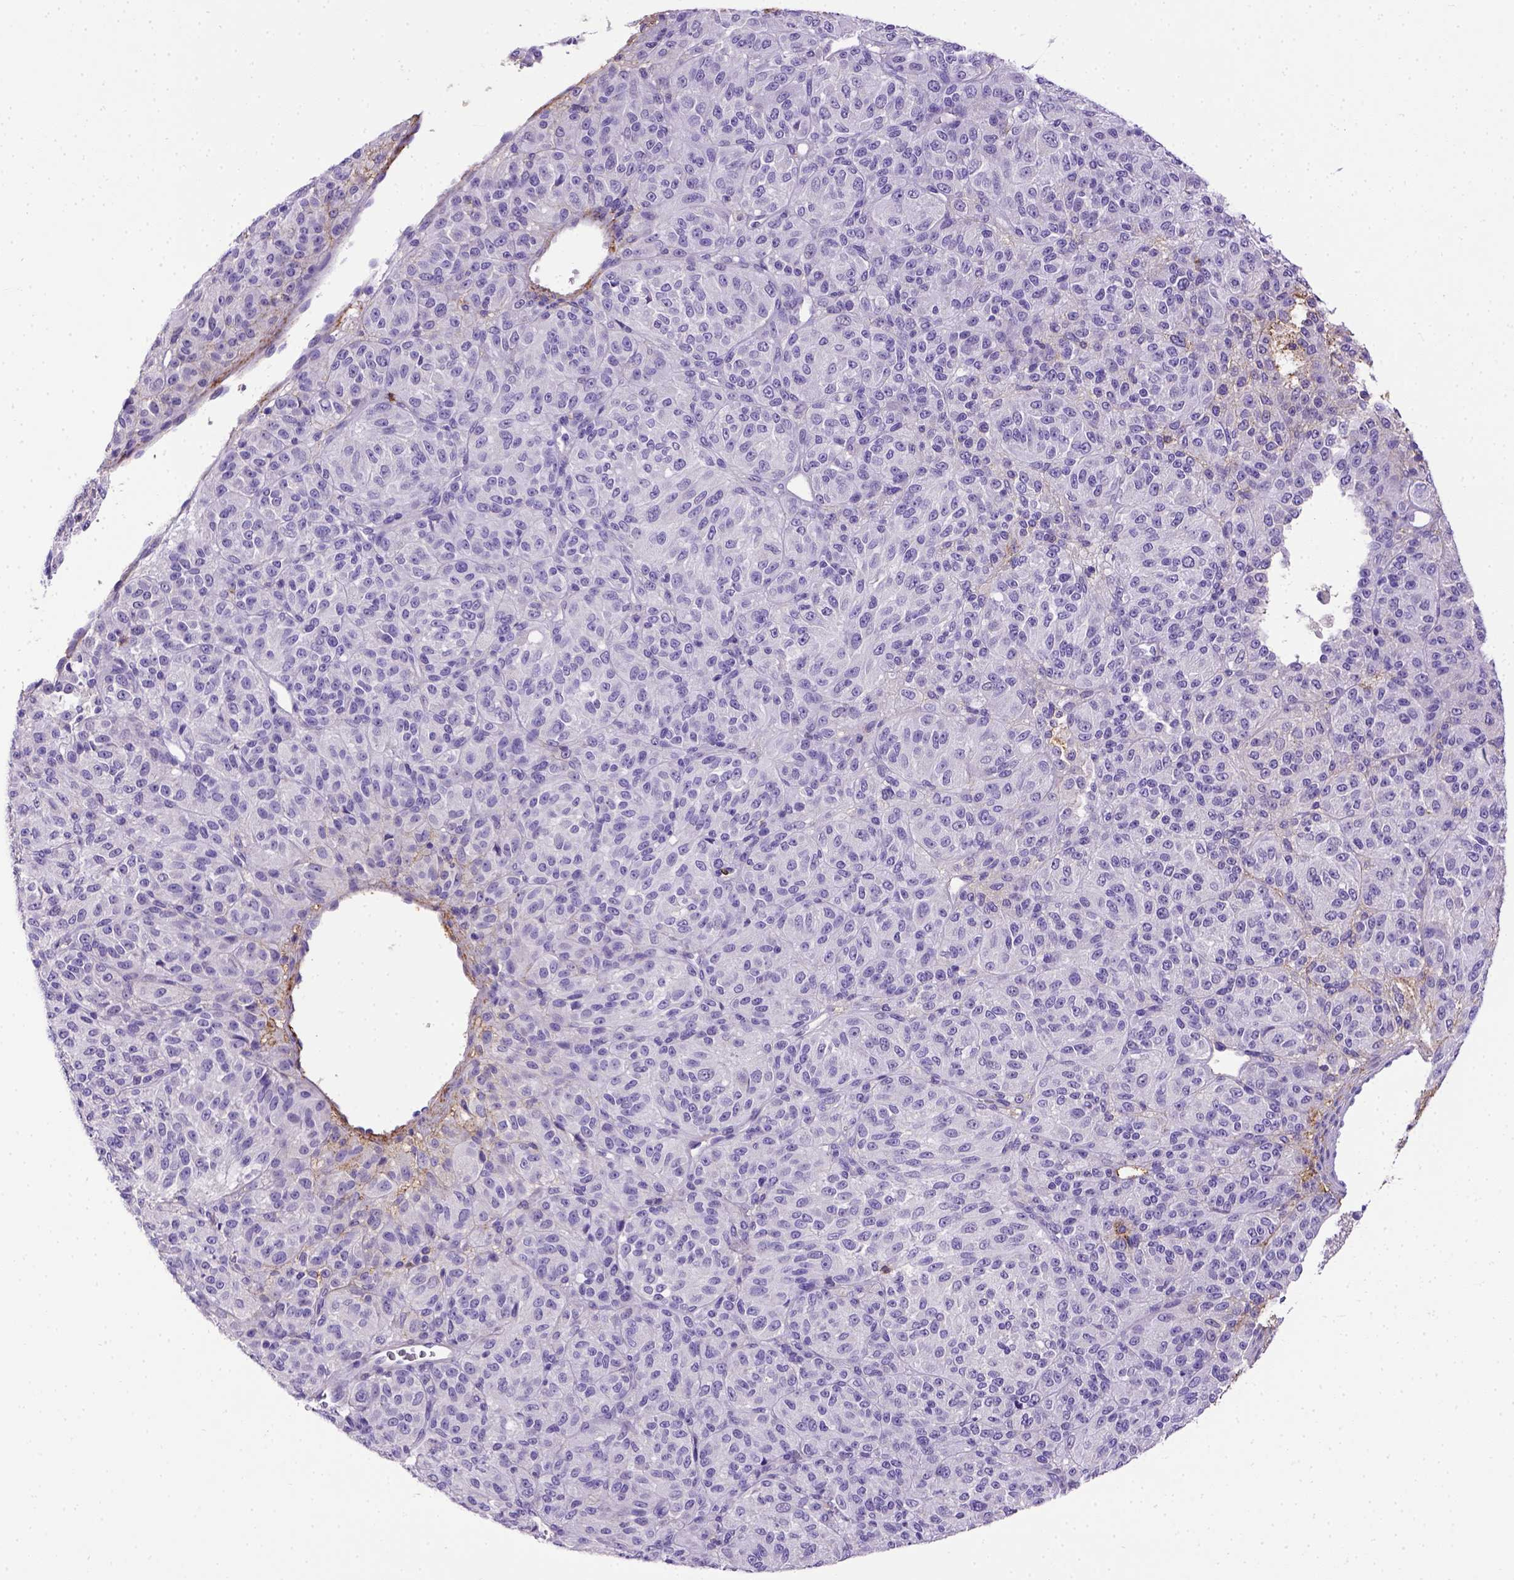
{"staining": {"intensity": "negative", "quantity": "none", "location": "none"}, "tissue": "melanoma", "cell_type": "Tumor cells", "image_type": "cancer", "snomed": [{"axis": "morphology", "description": "Malignant melanoma, Metastatic site"}, {"axis": "topography", "description": "Brain"}], "caption": "Melanoma stained for a protein using immunohistochemistry (IHC) reveals no positivity tumor cells.", "gene": "B3GAT1", "patient": {"sex": "female", "age": 56}}